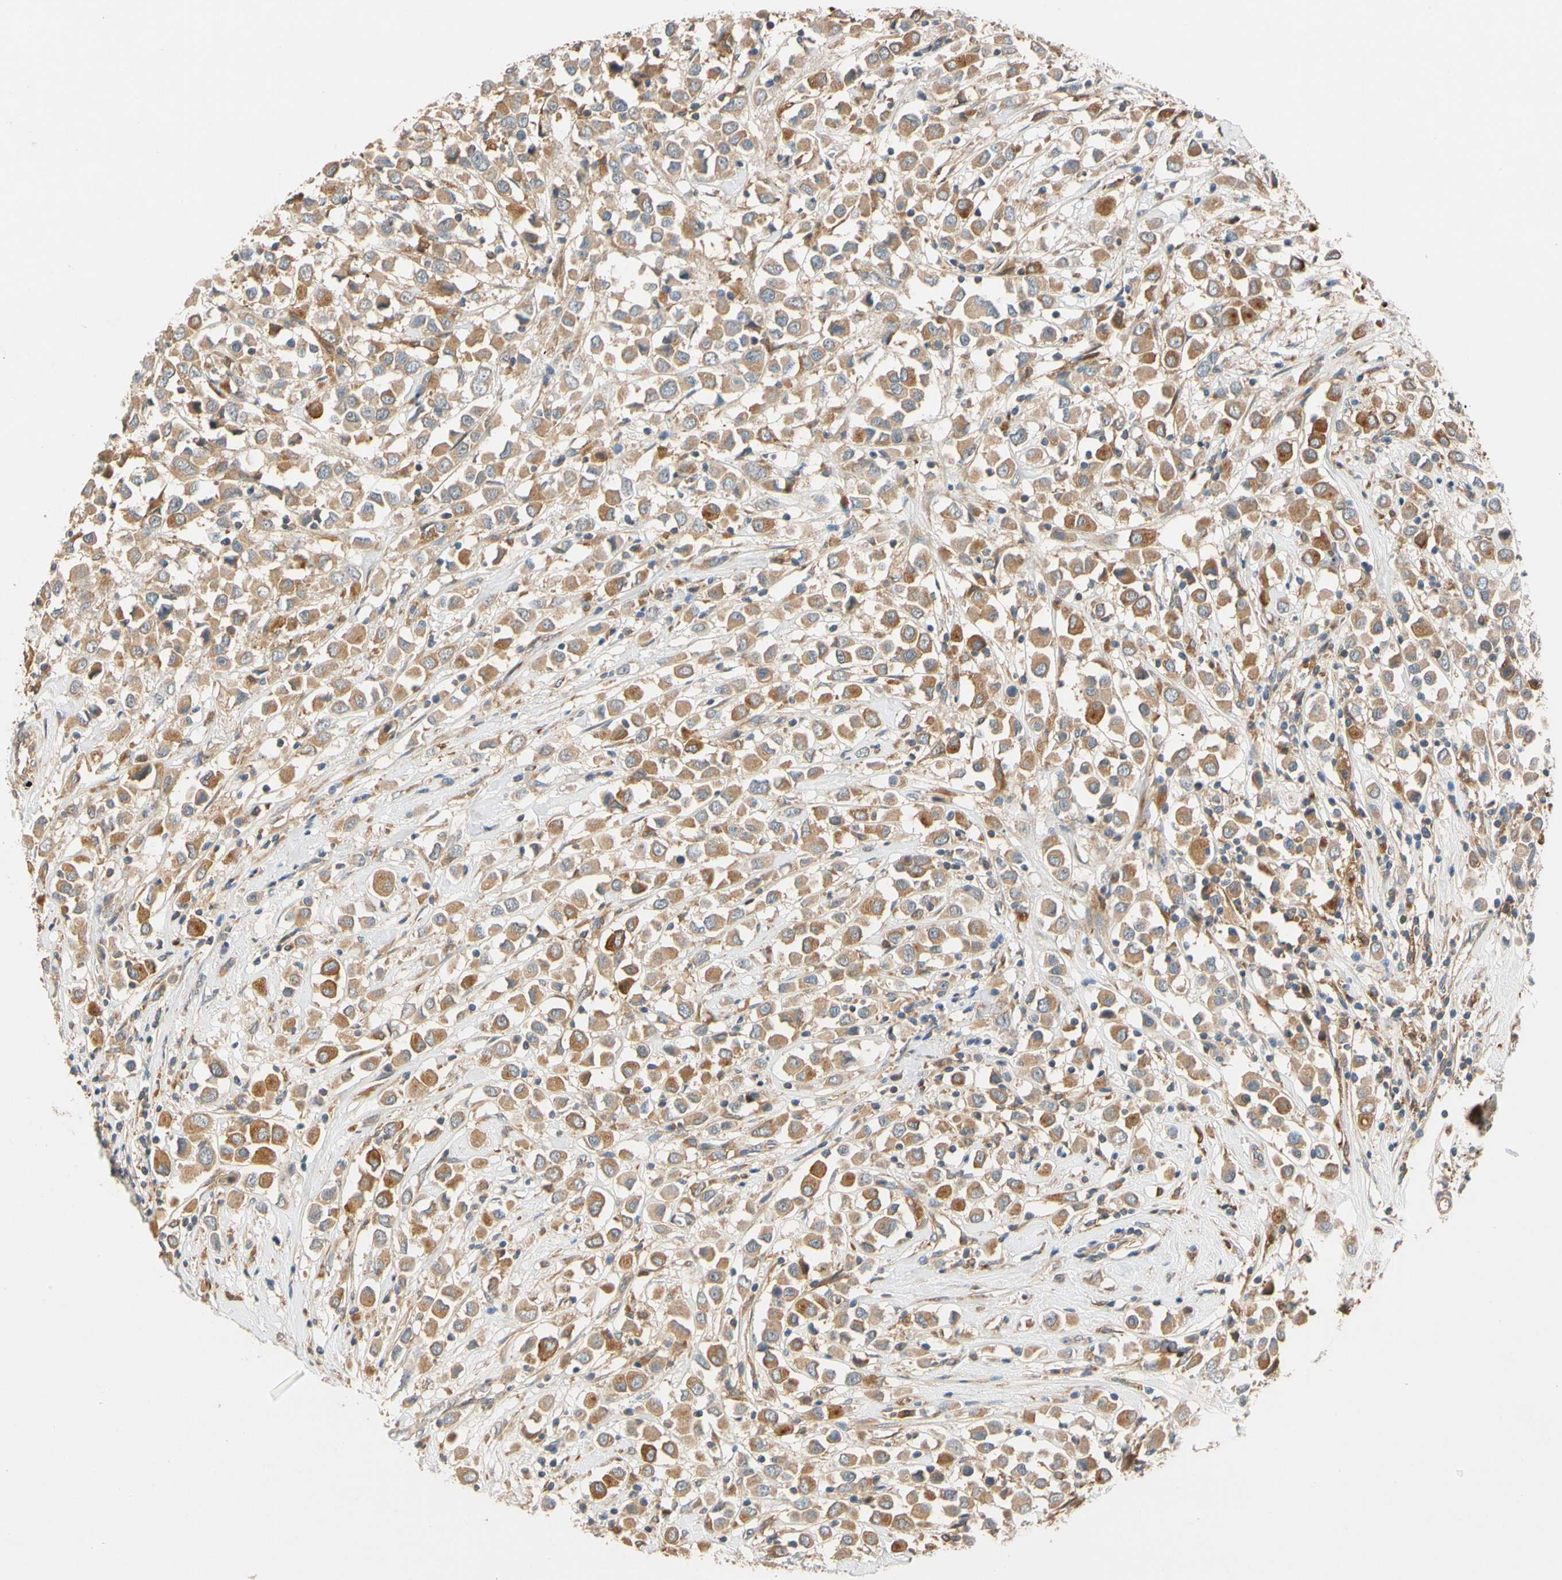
{"staining": {"intensity": "moderate", "quantity": ">75%", "location": "cytoplasmic/membranous"}, "tissue": "breast cancer", "cell_type": "Tumor cells", "image_type": "cancer", "snomed": [{"axis": "morphology", "description": "Duct carcinoma"}, {"axis": "topography", "description": "Breast"}], "caption": "This is a histology image of IHC staining of breast invasive ductal carcinoma, which shows moderate positivity in the cytoplasmic/membranous of tumor cells.", "gene": "USP46", "patient": {"sex": "female", "age": 61}}